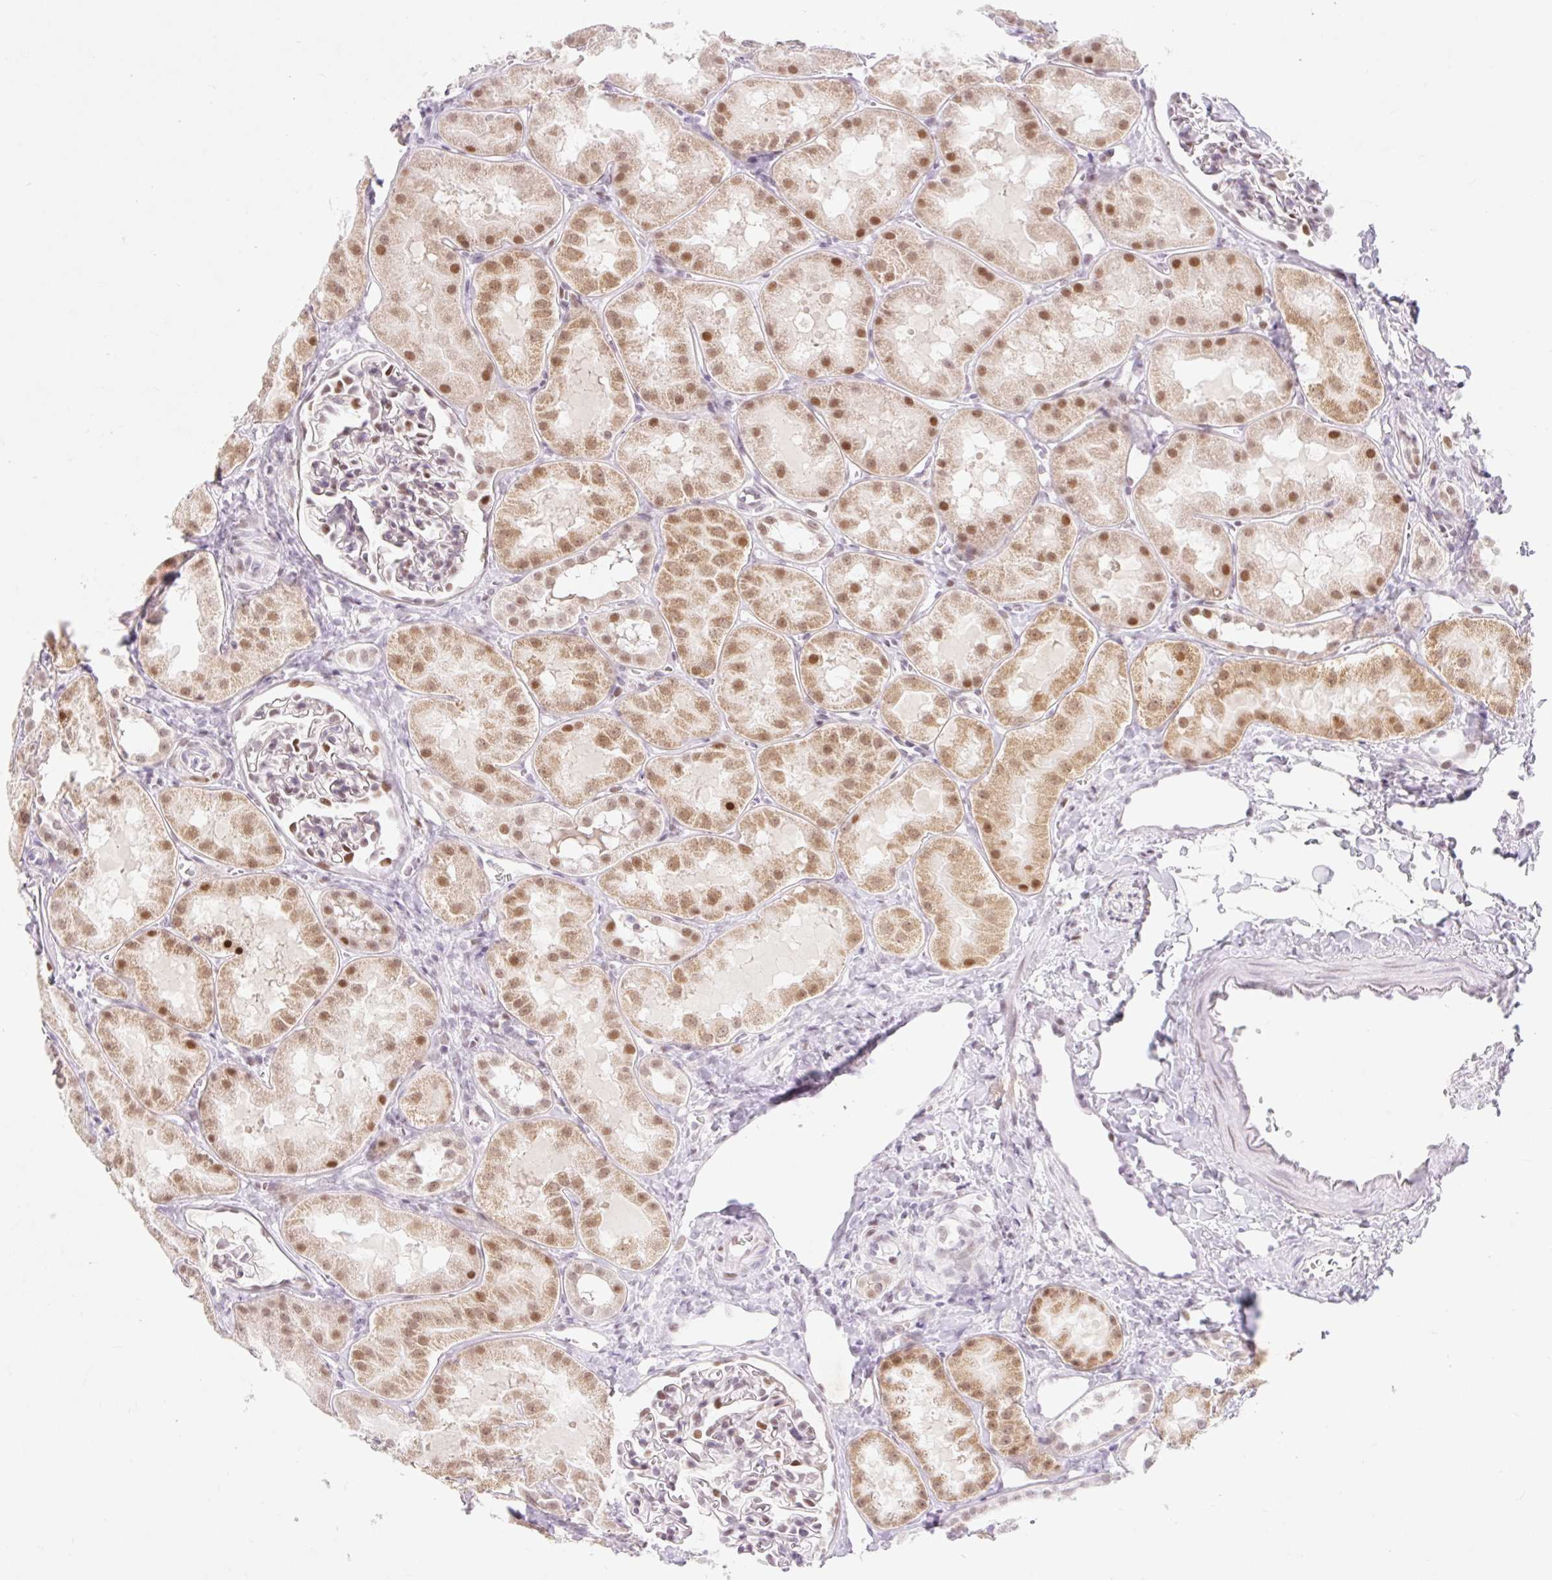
{"staining": {"intensity": "moderate", "quantity": "<25%", "location": "nuclear"}, "tissue": "kidney", "cell_type": "Cells in glomeruli", "image_type": "normal", "snomed": [{"axis": "morphology", "description": "Normal tissue, NOS"}, {"axis": "topography", "description": "Kidney"}, {"axis": "topography", "description": "Urinary bladder"}], "caption": "IHC (DAB) staining of unremarkable kidney displays moderate nuclear protein expression in about <25% of cells in glomeruli.", "gene": "H2BW1", "patient": {"sex": "male", "age": 16}}